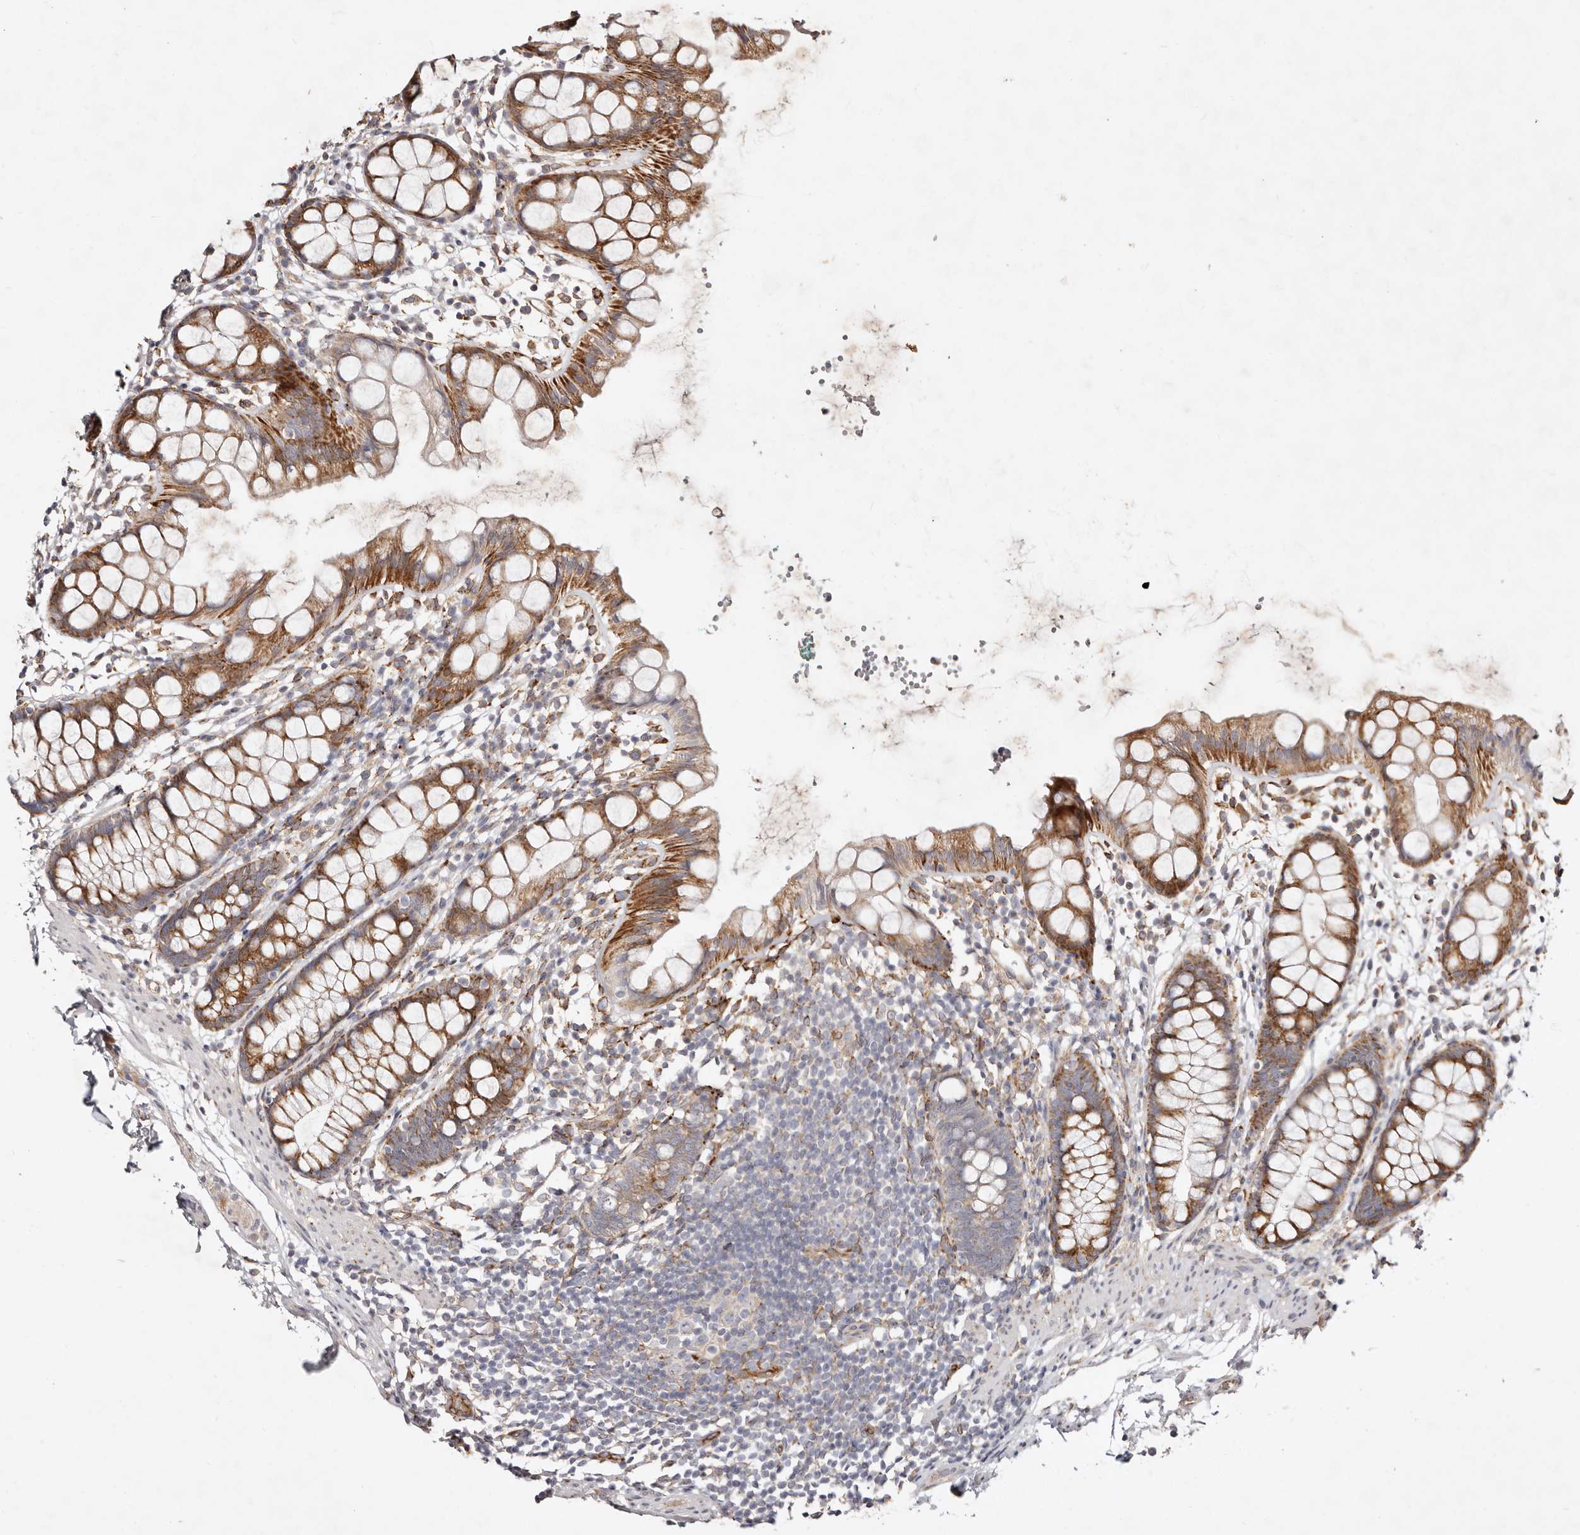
{"staining": {"intensity": "moderate", "quantity": ">75%", "location": "cytoplasmic/membranous"}, "tissue": "rectum", "cell_type": "Glandular cells", "image_type": "normal", "snomed": [{"axis": "morphology", "description": "Normal tissue, NOS"}, {"axis": "topography", "description": "Rectum"}], "caption": "The immunohistochemical stain highlights moderate cytoplasmic/membranous expression in glandular cells of benign rectum. The protein is shown in brown color, while the nuclei are stained blue.", "gene": "SERPINH1", "patient": {"sex": "female", "age": 65}}